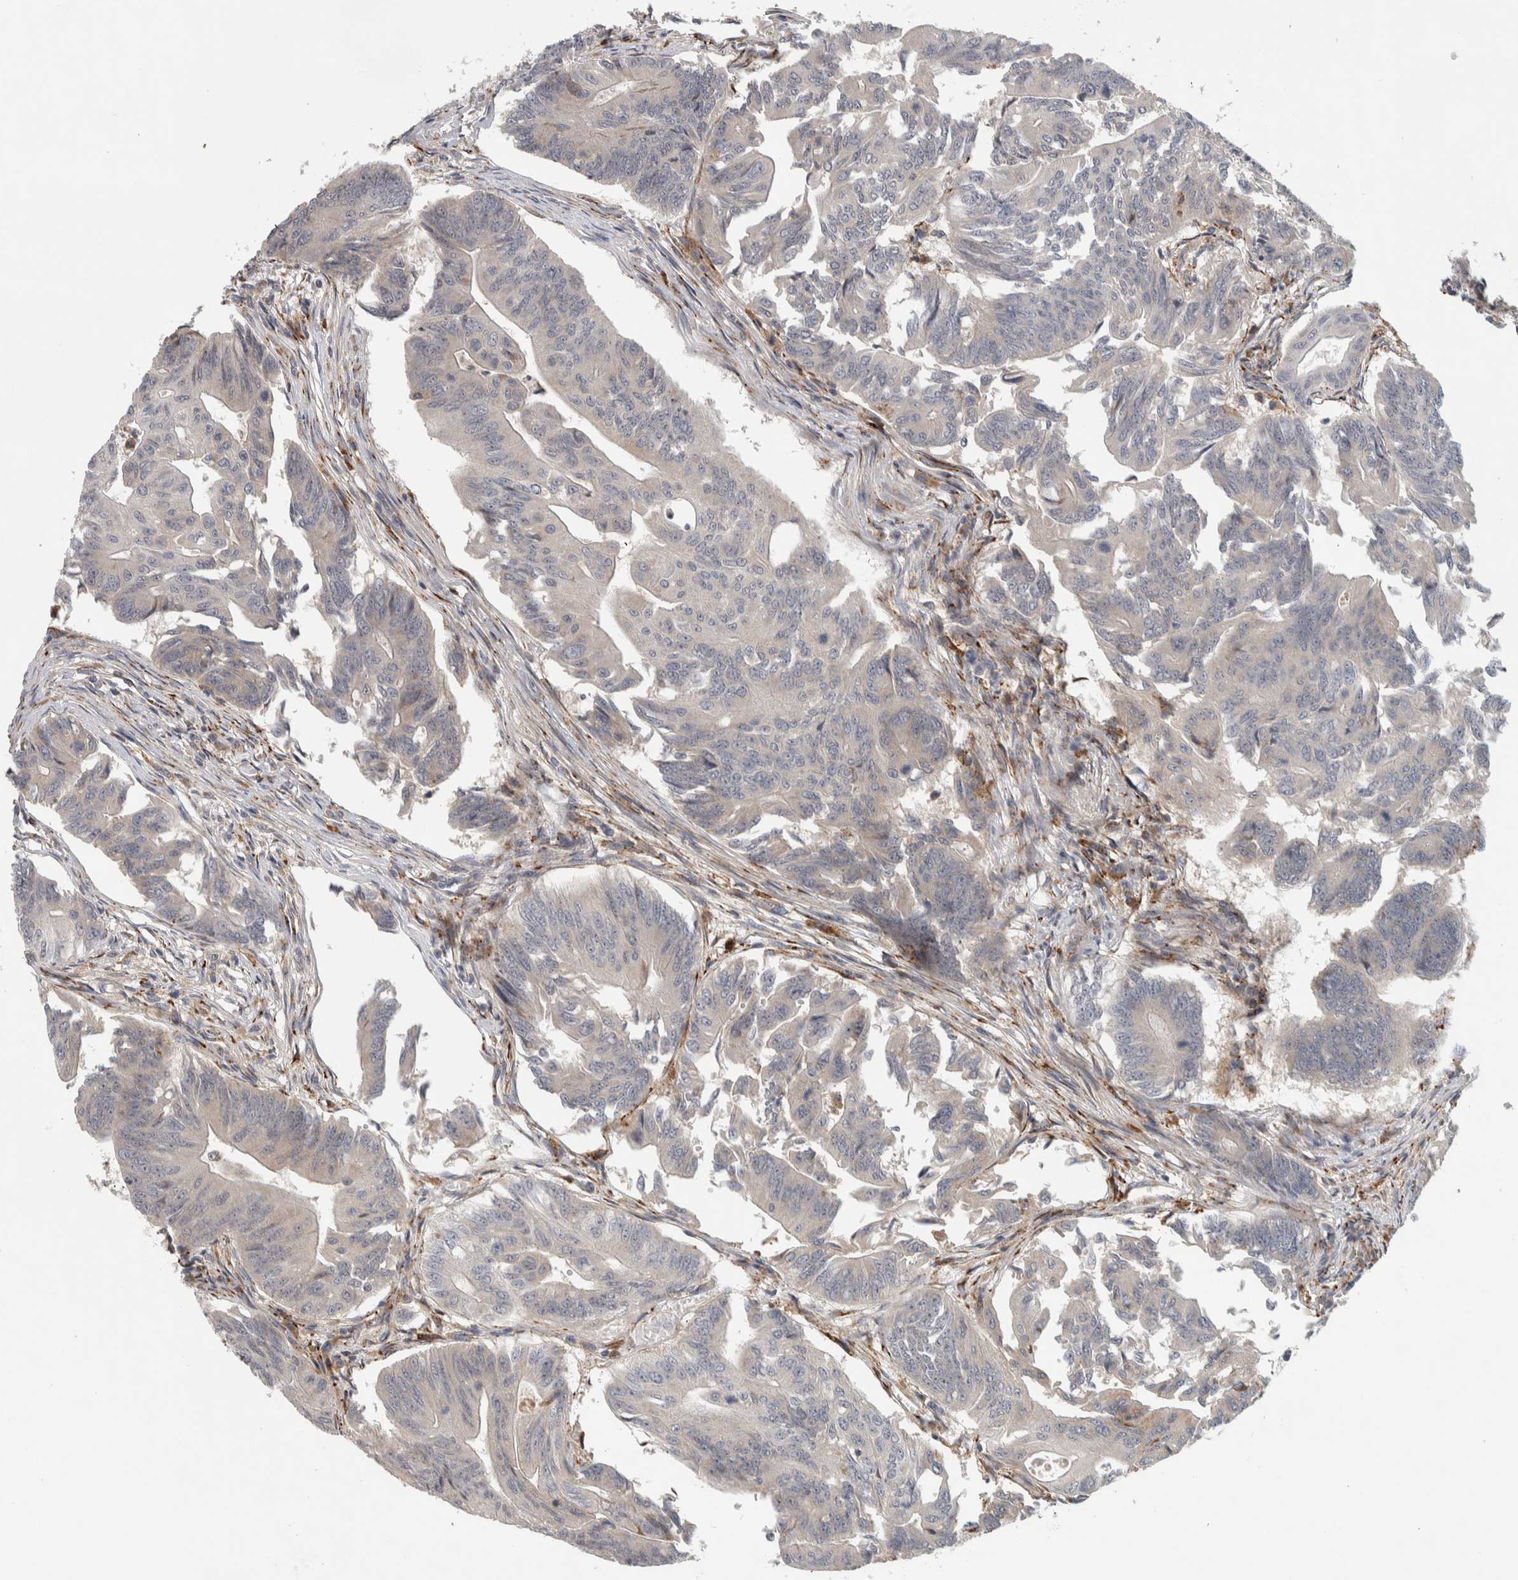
{"staining": {"intensity": "negative", "quantity": "none", "location": "none"}, "tissue": "colorectal cancer", "cell_type": "Tumor cells", "image_type": "cancer", "snomed": [{"axis": "morphology", "description": "Adenoma, NOS"}, {"axis": "morphology", "description": "Adenocarcinoma, NOS"}, {"axis": "topography", "description": "Colon"}], "caption": "Protein analysis of colorectal cancer demonstrates no significant staining in tumor cells.", "gene": "ADPRM", "patient": {"sex": "male", "age": 79}}